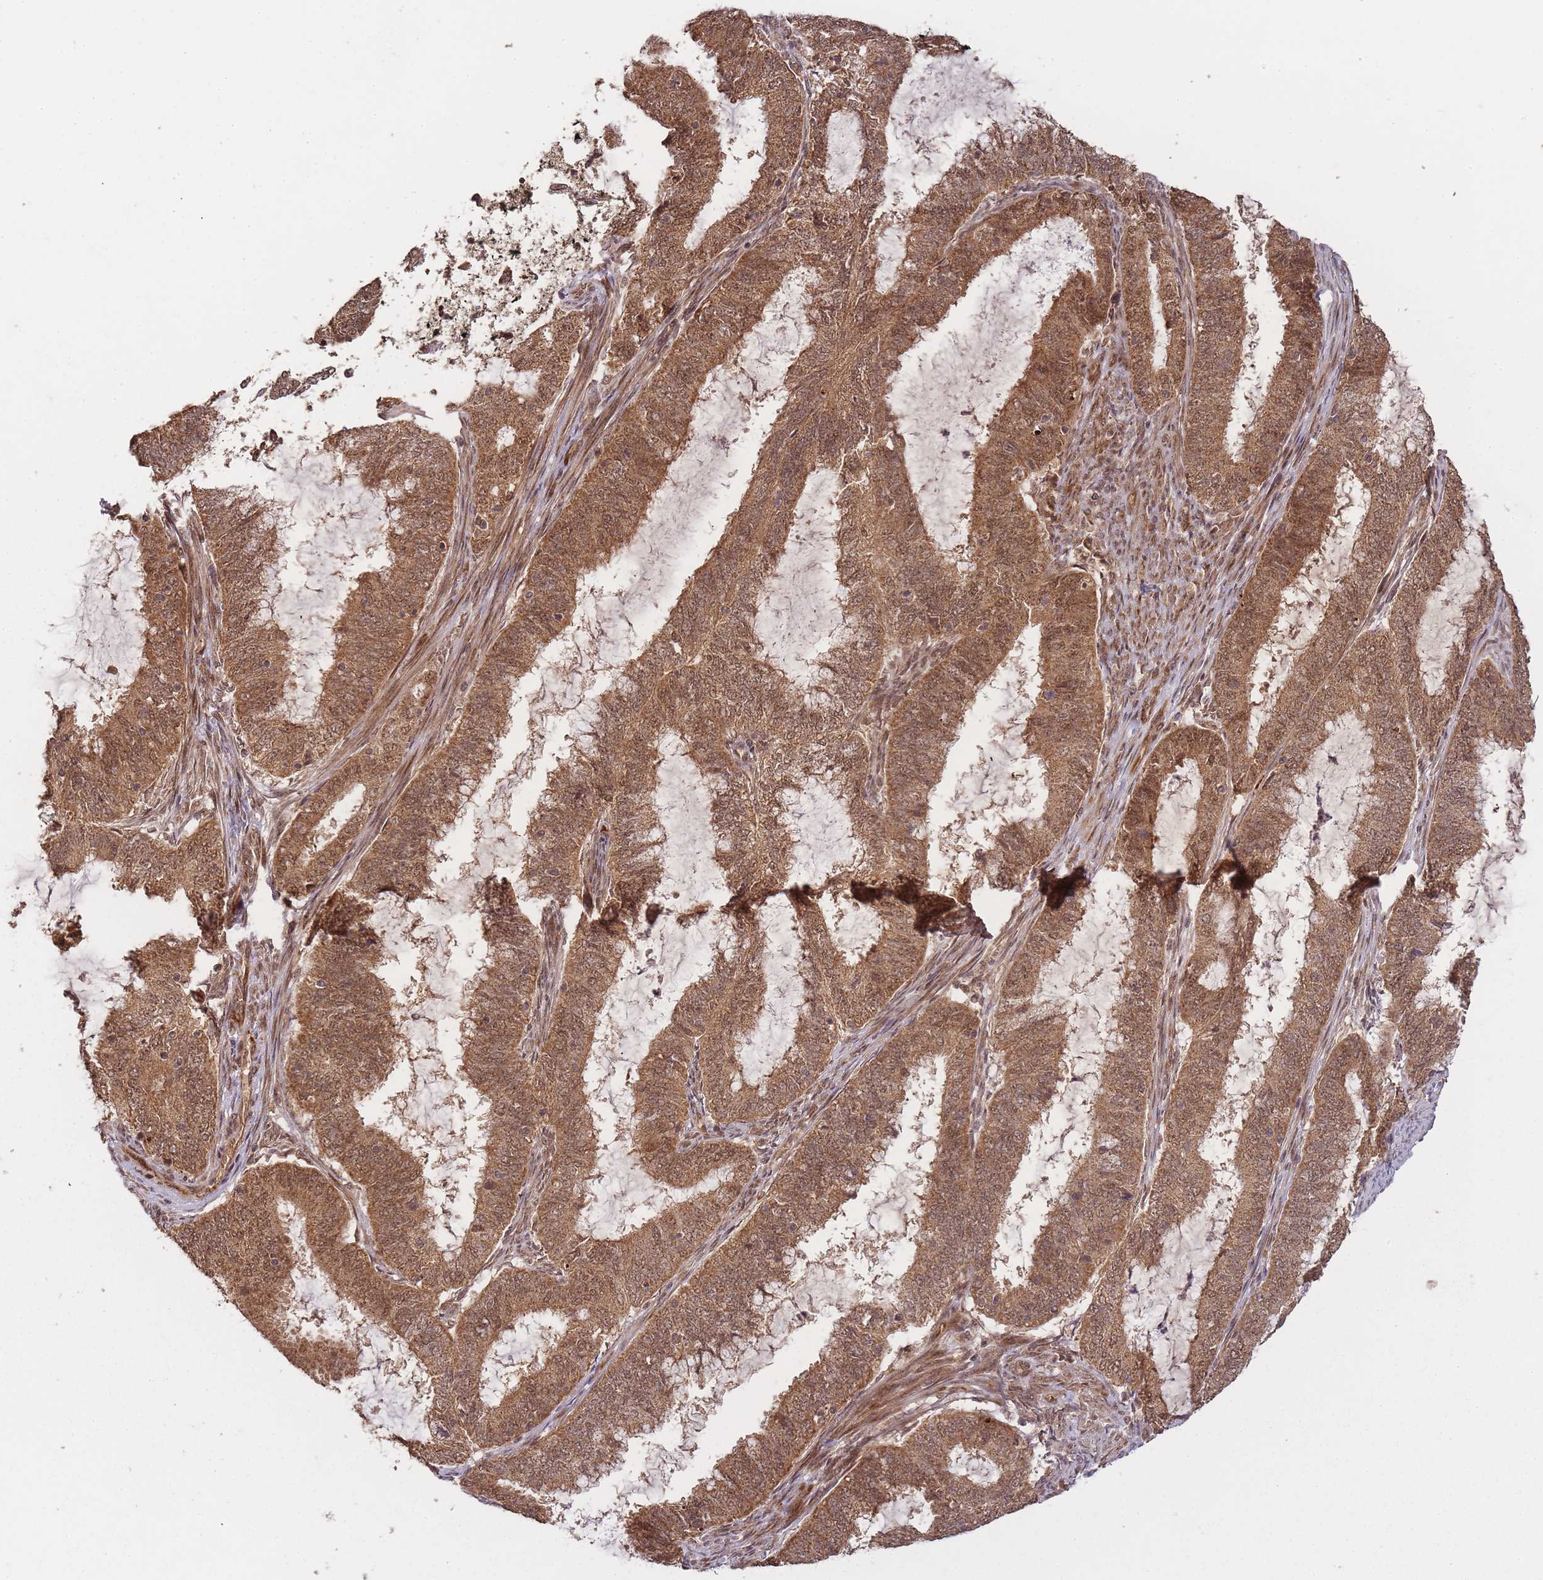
{"staining": {"intensity": "moderate", "quantity": ">75%", "location": "cytoplasmic/membranous,nuclear"}, "tissue": "endometrial cancer", "cell_type": "Tumor cells", "image_type": "cancer", "snomed": [{"axis": "morphology", "description": "Adenocarcinoma, NOS"}, {"axis": "topography", "description": "Endometrium"}], "caption": "IHC (DAB) staining of human endometrial adenocarcinoma reveals moderate cytoplasmic/membranous and nuclear protein expression in approximately >75% of tumor cells.", "gene": "ZNF497", "patient": {"sex": "female", "age": 51}}